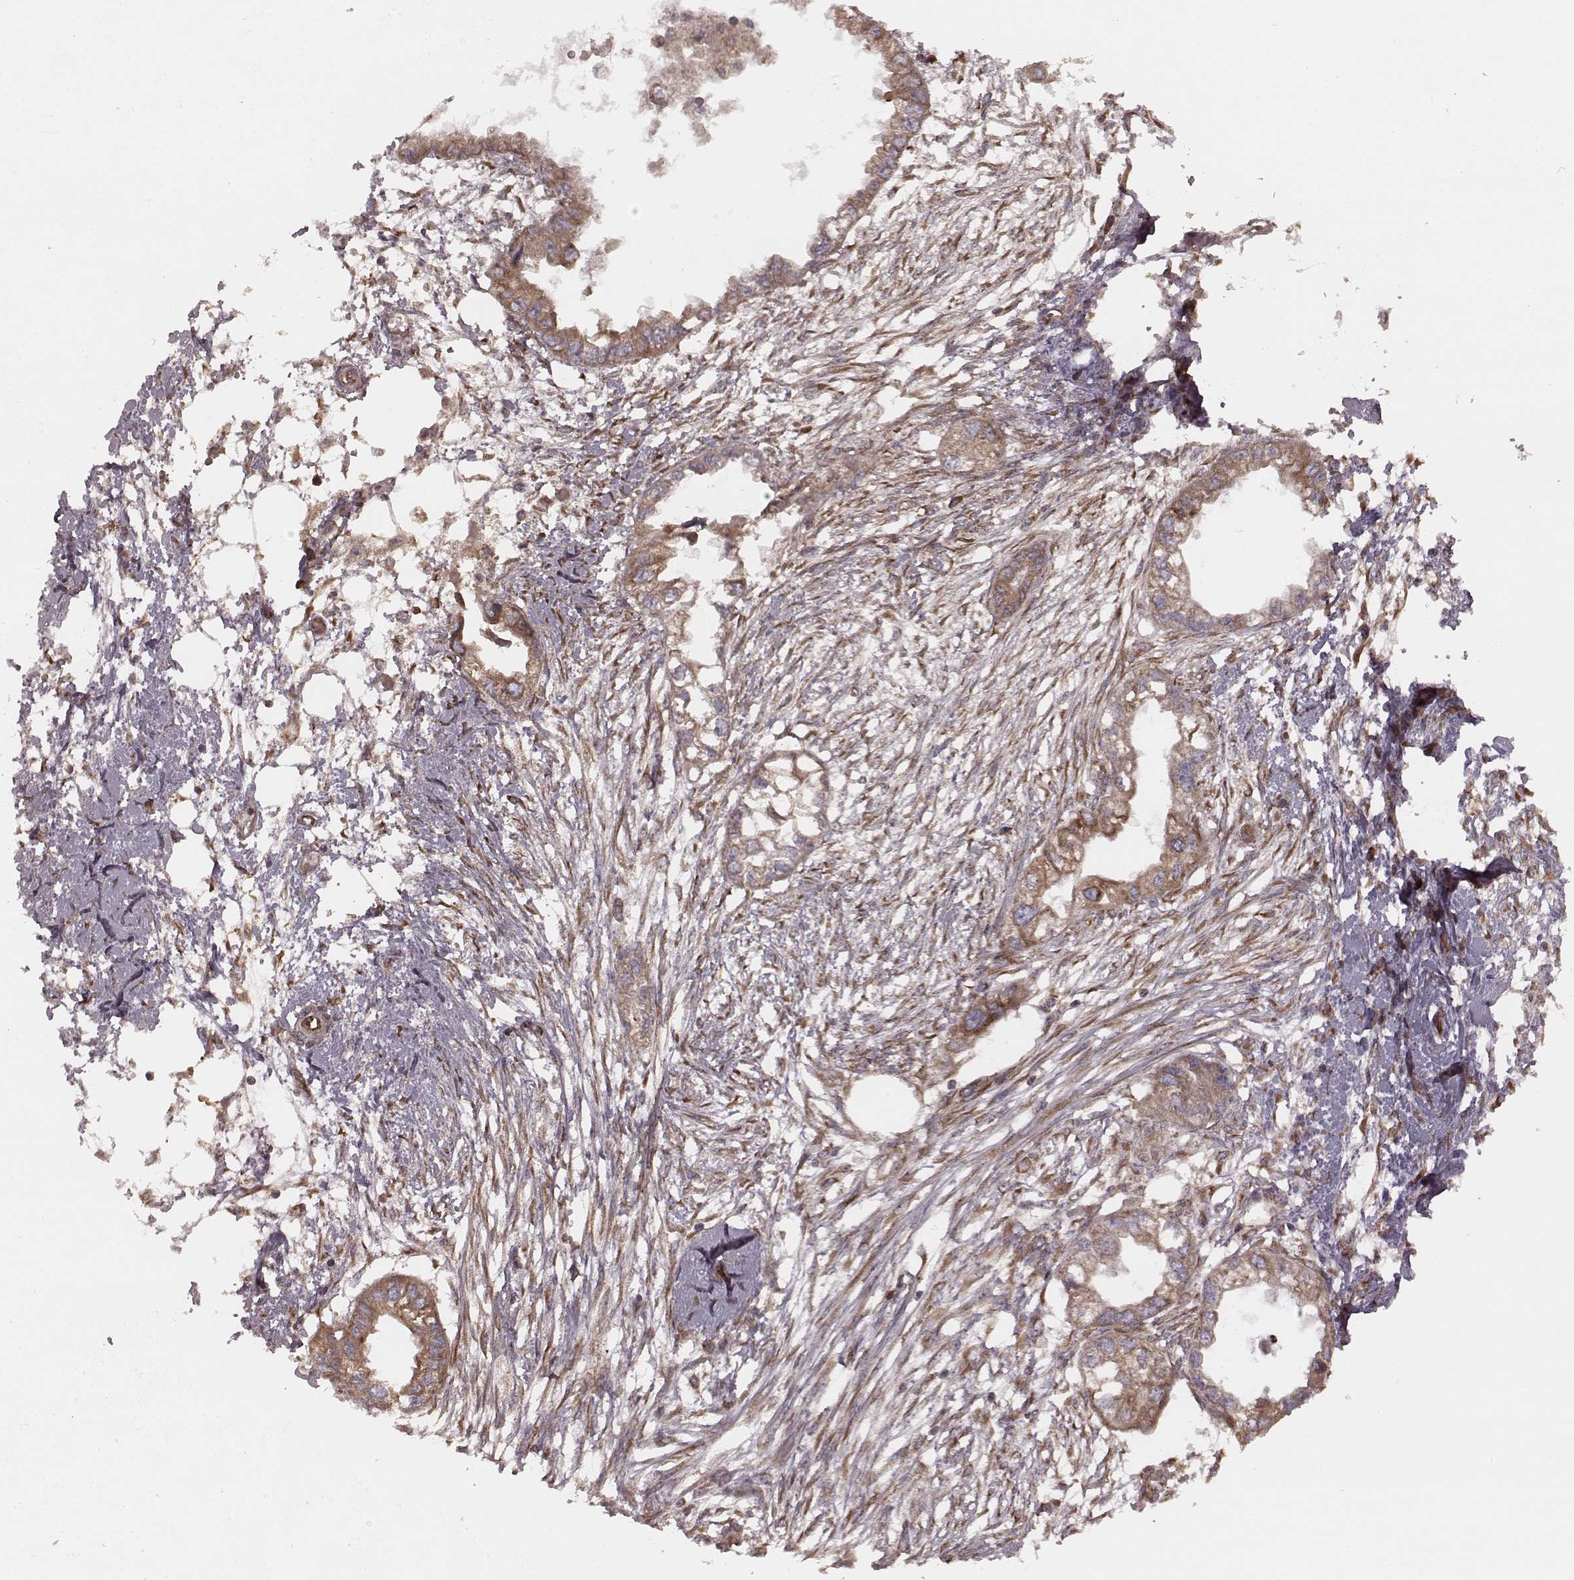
{"staining": {"intensity": "moderate", "quantity": ">75%", "location": "cytoplasmic/membranous"}, "tissue": "endometrial cancer", "cell_type": "Tumor cells", "image_type": "cancer", "snomed": [{"axis": "morphology", "description": "Adenocarcinoma, NOS"}, {"axis": "morphology", "description": "Adenocarcinoma, metastatic, NOS"}, {"axis": "topography", "description": "Adipose tissue"}, {"axis": "topography", "description": "Endometrium"}], "caption": "Protein staining of endometrial cancer (adenocarcinoma) tissue reveals moderate cytoplasmic/membranous positivity in approximately >75% of tumor cells.", "gene": "AGPAT1", "patient": {"sex": "female", "age": 67}}